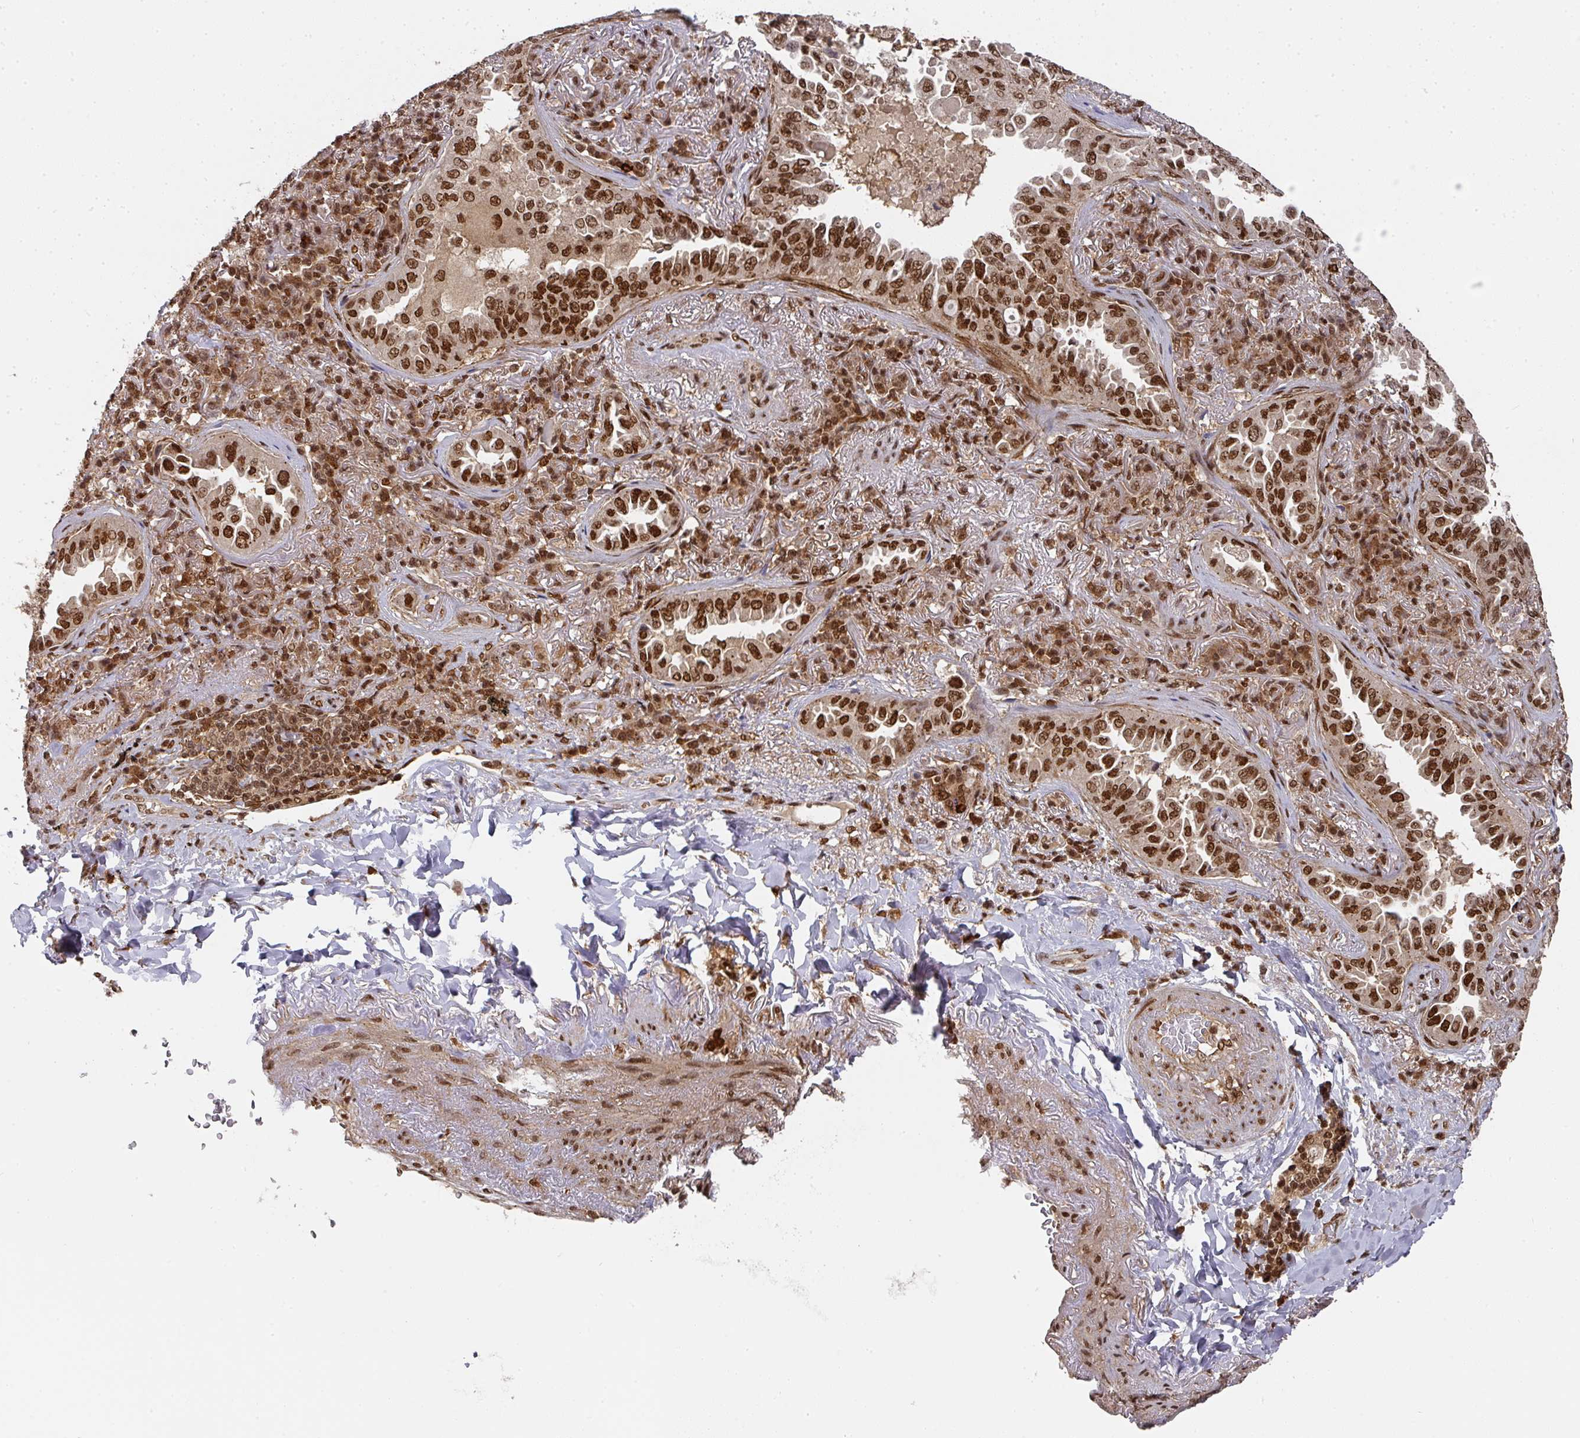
{"staining": {"intensity": "strong", "quantity": ">75%", "location": "nuclear"}, "tissue": "lung cancer", "cell_type": "Tumor cells", "image_type": "cancer", "snomed": [{"axis": "morphology", "description": "Adenocarcinoma, NOS"}, {"axis": "topography", "description": "Lung"}], "caption": "This is an image of IHC staining of lung cancer, which shows strong positivity in the nuclear of tumor cells.", "gene": "DIDO1", "patient": {"sex": "female", "age": 69}}